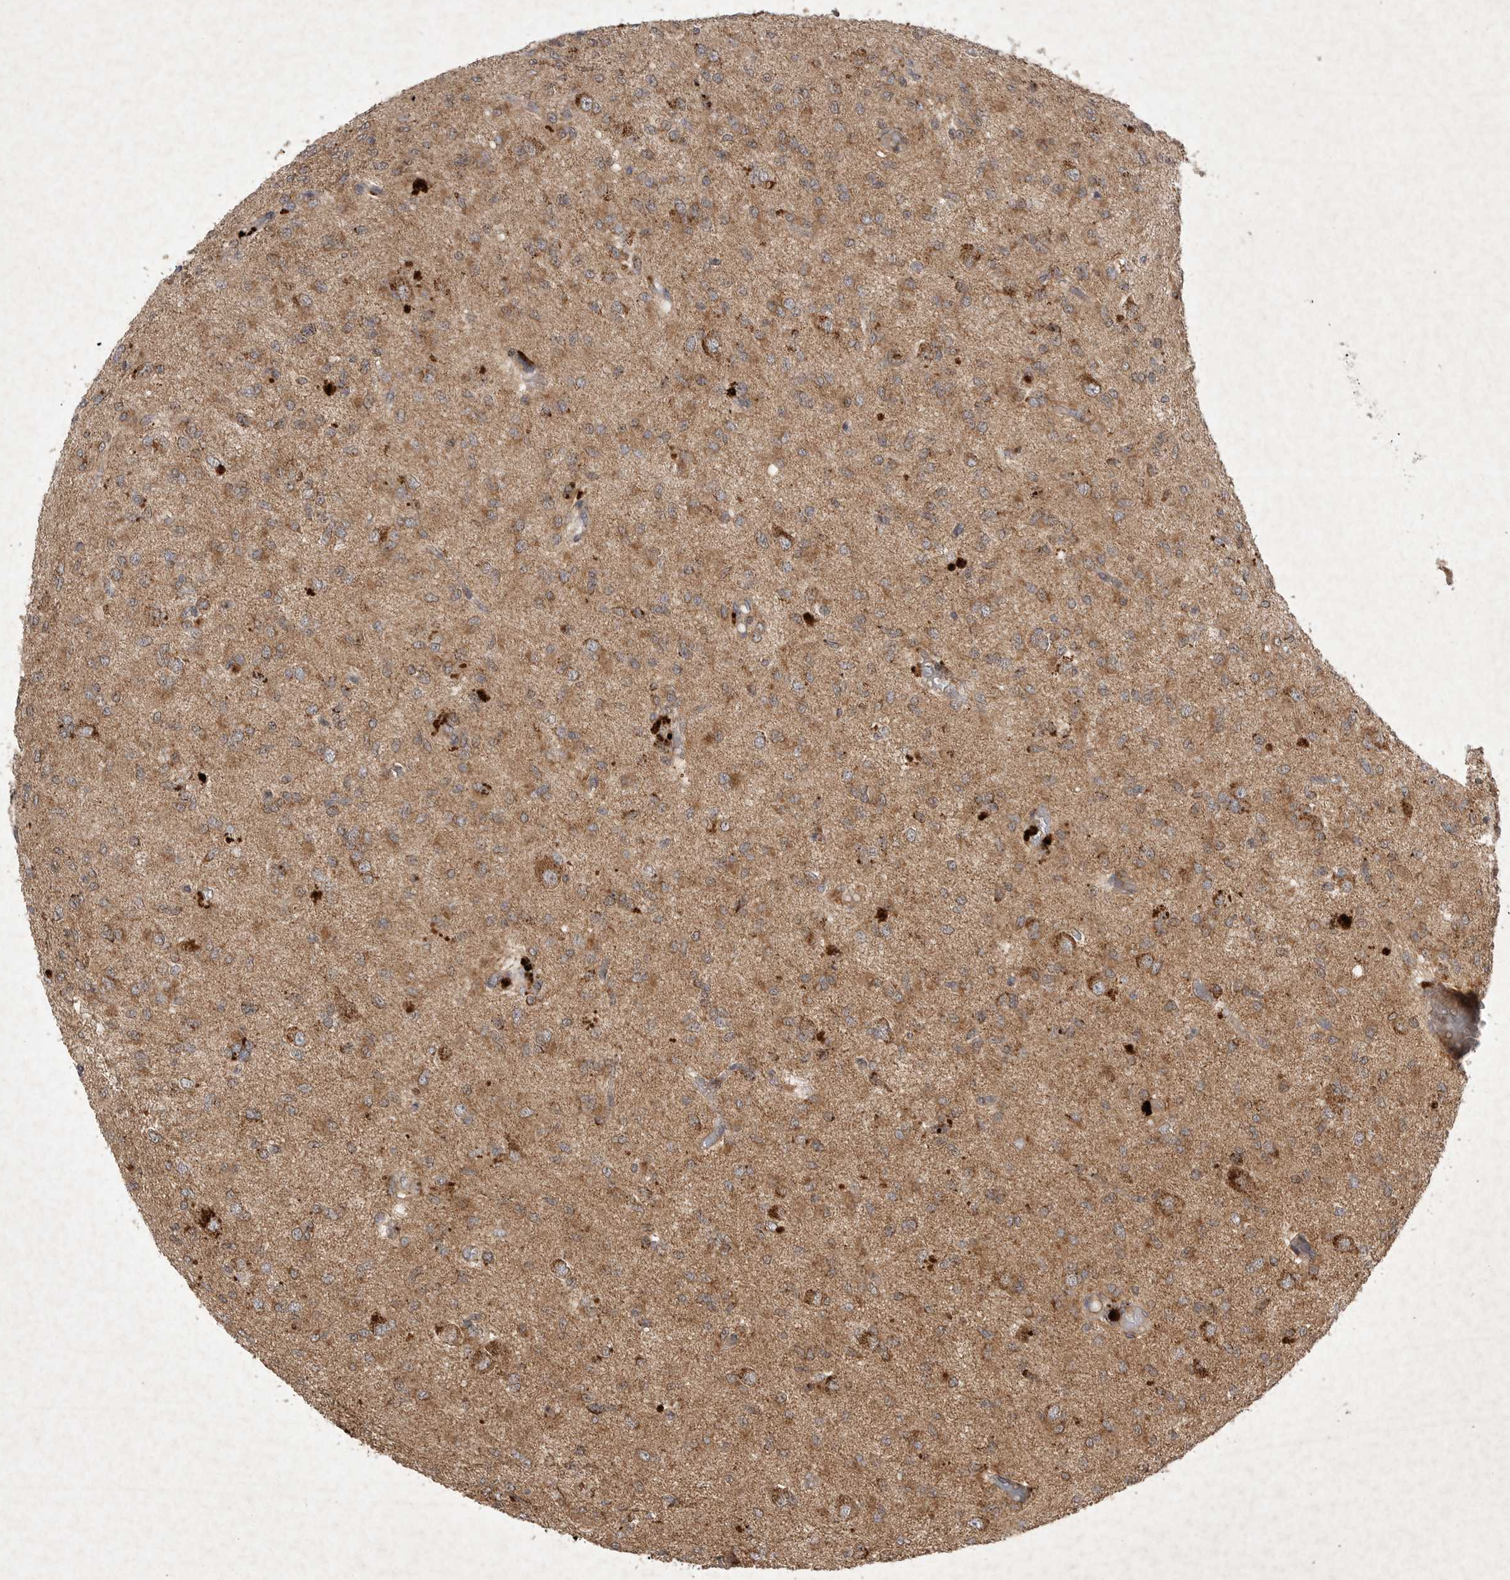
{"staining": {"intensity": "moderate", "quantity": ">75%", "location": "cytoplasmic/membranous"}, "tissue": "glioma", "cell_type": "Tumor cells", "image_type": "cancer", "snomed": [{"axis": "morphology", "description": "Glioma, malignant, High grade"}, {"axis": "topography", "description": "Brain"}], "caption": "This is a photomicrograph of IHC staining of malignant high-grade glioma, which shows moderate staining in the cytoplasmic/membranous of tumor cells.", "gene": "DDR1", "patient": {"sex": "female", "age": 59}}